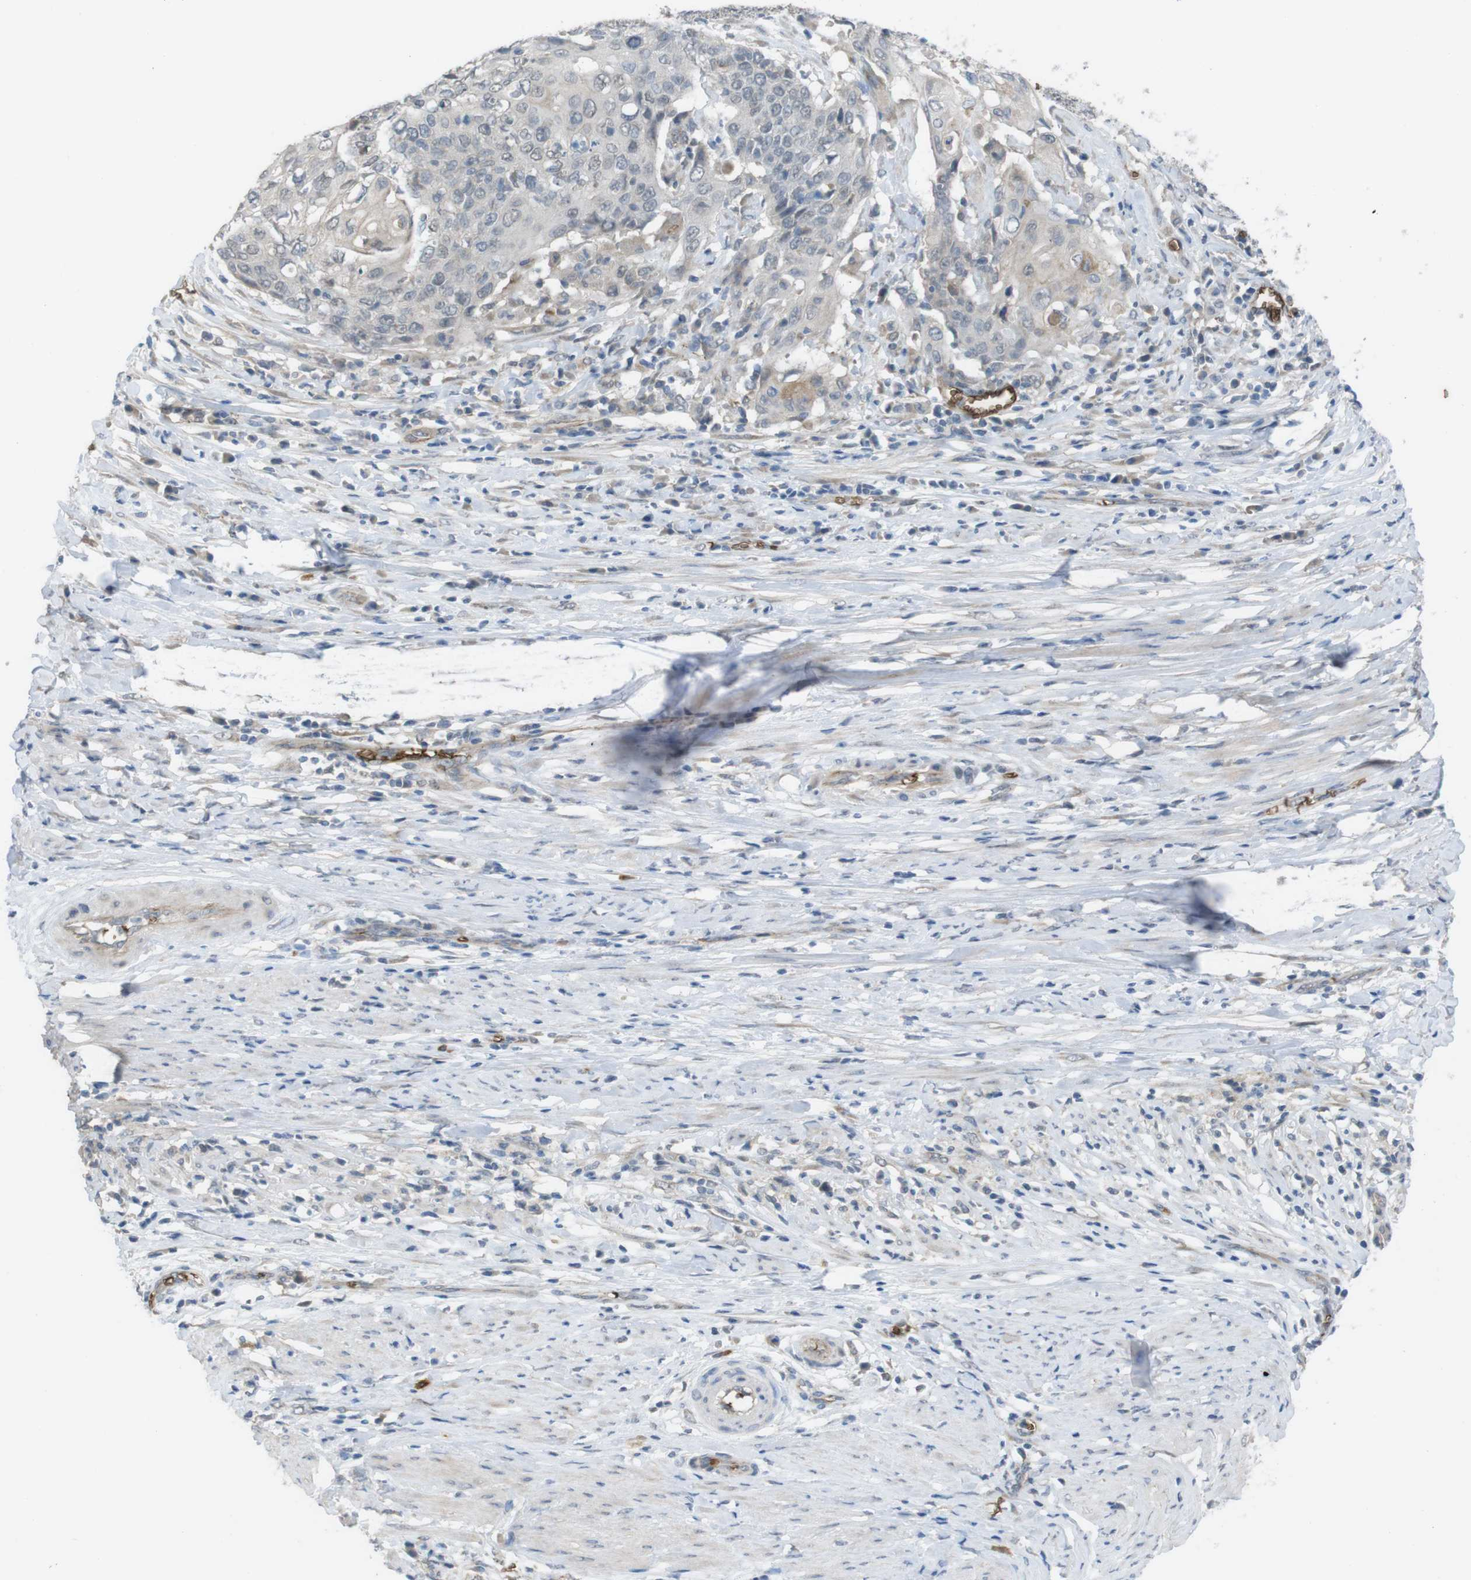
{"staining": {"intensity": "moderate", "quantity": "<25%", "location": "cytoplasmic/membranous"}, "tissue": "cervical cancer", "cell_type": "Tumor cells", "image_type": "cancer", "snomed": [{"axis": "morphology", "description": "Squamous cell carcinoma, NOS"}, {"axis": "topography", "description": "Cervix"}], "caption": "Immunohistochemical staining of human cervical cancer displays low levels of moderate cytoplasmic/membranous positivity in about <25% of tumor cells. Nuclei are stained in blue.", "gene": "GYPA", "patient": {"sex": "female", "age": 39}}